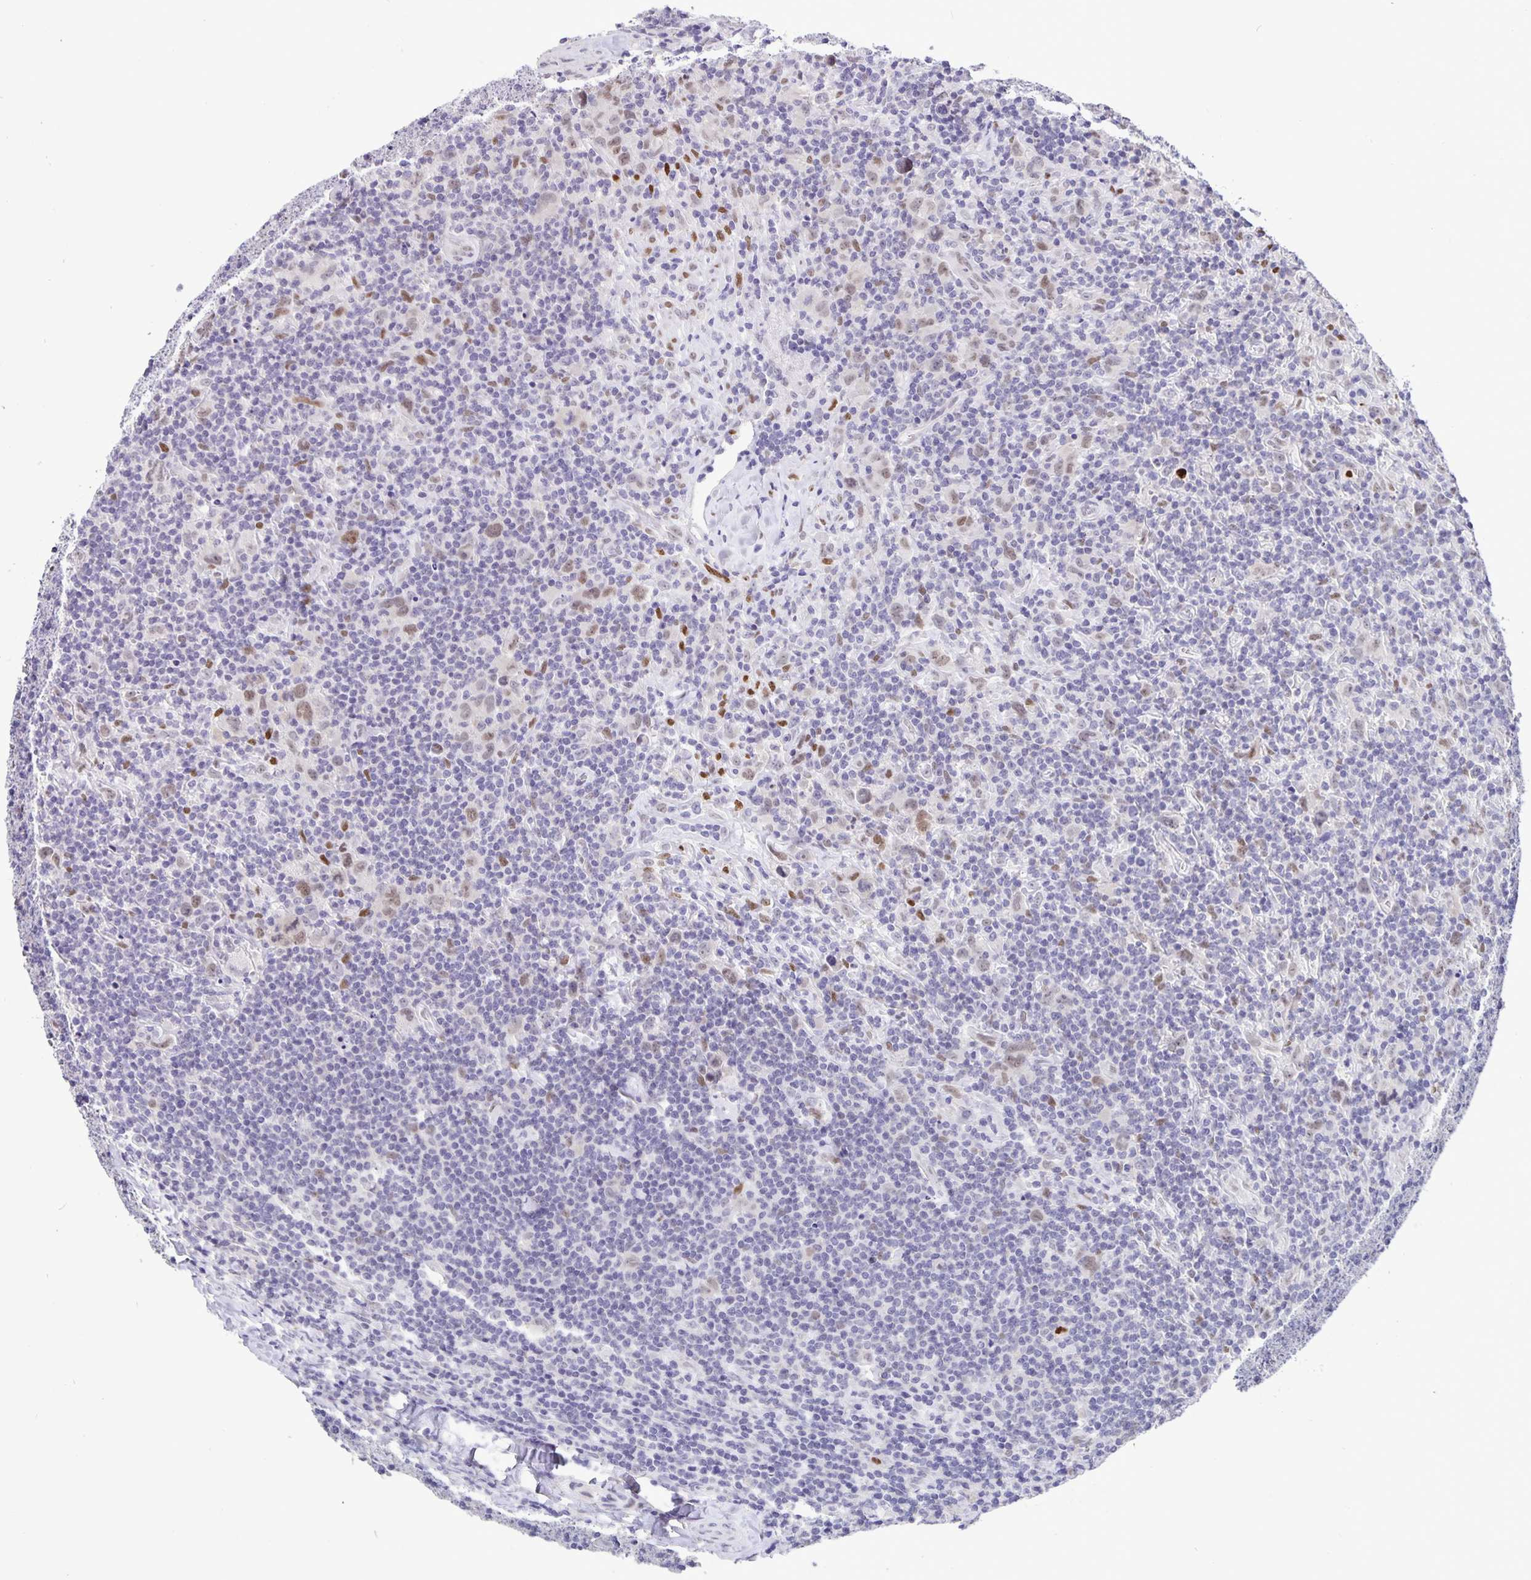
{"staining": {"intensity": "weak", "quantity": ">75%", "location": "nuclear"}, "tissue": "lymphoma", "cell_type": "Tumor cells", "image_type": "cancer", "snomed": [{"axis": "morphology", "description": "Hodgkin's disease, NOS"}, {"axis": "topography", "description": "Lymph node"}], "caption": "IHC (DAB) staining of lymphoma exhibits weak nuclear protein staining in about >75% of tumor cells. Using DAB (3,3'-diaminobenzidine) (brown) and hematoxylin (blue) stains, captured at high magnification using brightfield microscopy.", "gene": "FOSL2", "patient": {"sex": "female", "age": 18}}